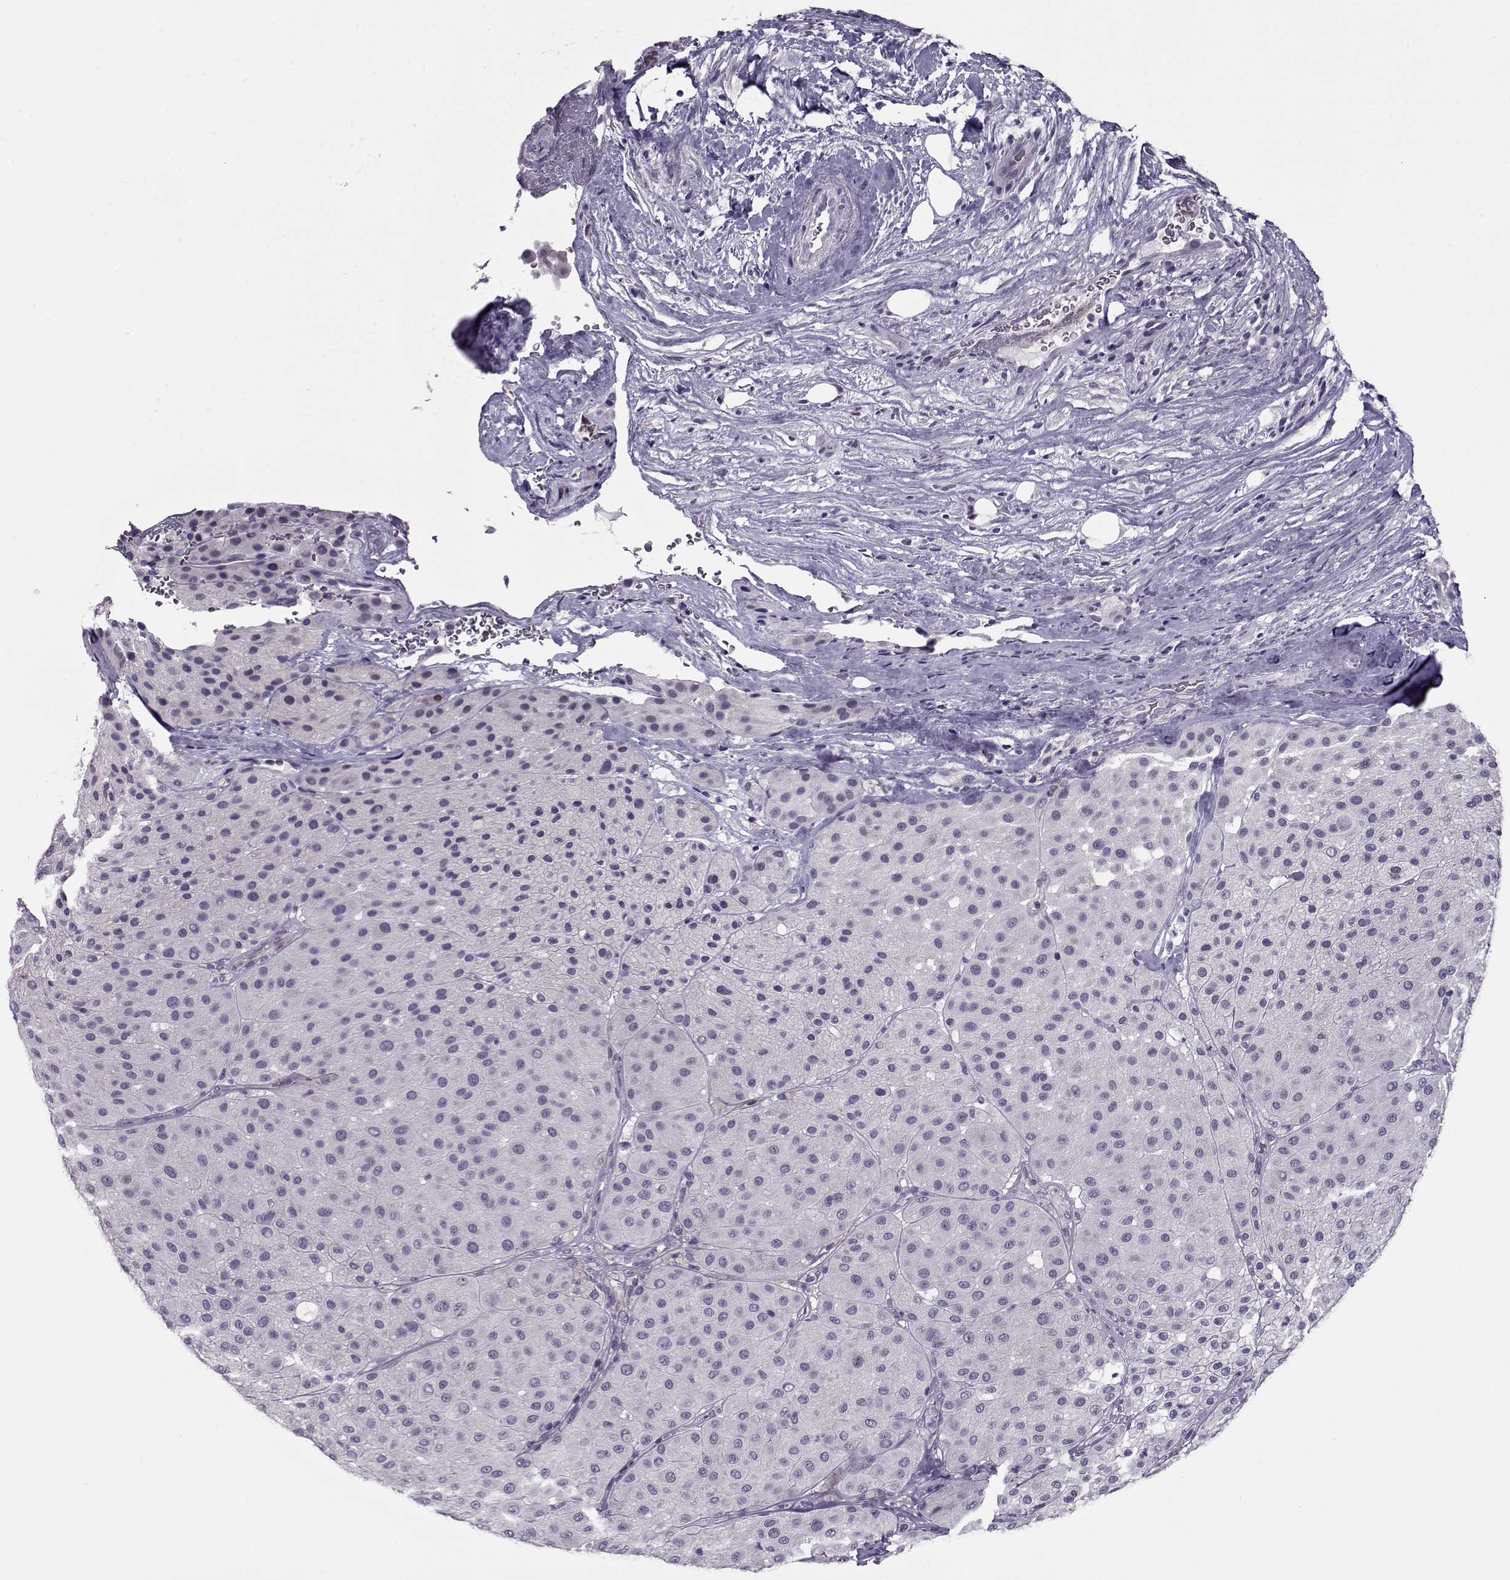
{"staining": {"intensity": "negative", "quantity": "none", "location": "none"}, "tissue": "melanoma", "cell_type": "Tumor cells", "image_type": "cancer", "snomed": [{"axis": "morphology", "description": "Malignant melanoma, Metastatic site"}, {"axis": "topography", "description": "Smooth muscle"}], "caption": "A photomicrograph of human malignant melanoma (metastatic site) is negative for staining in tumor cells.", "gene": "PP2D1", "patient": {"sex": "male", "age": 41}}